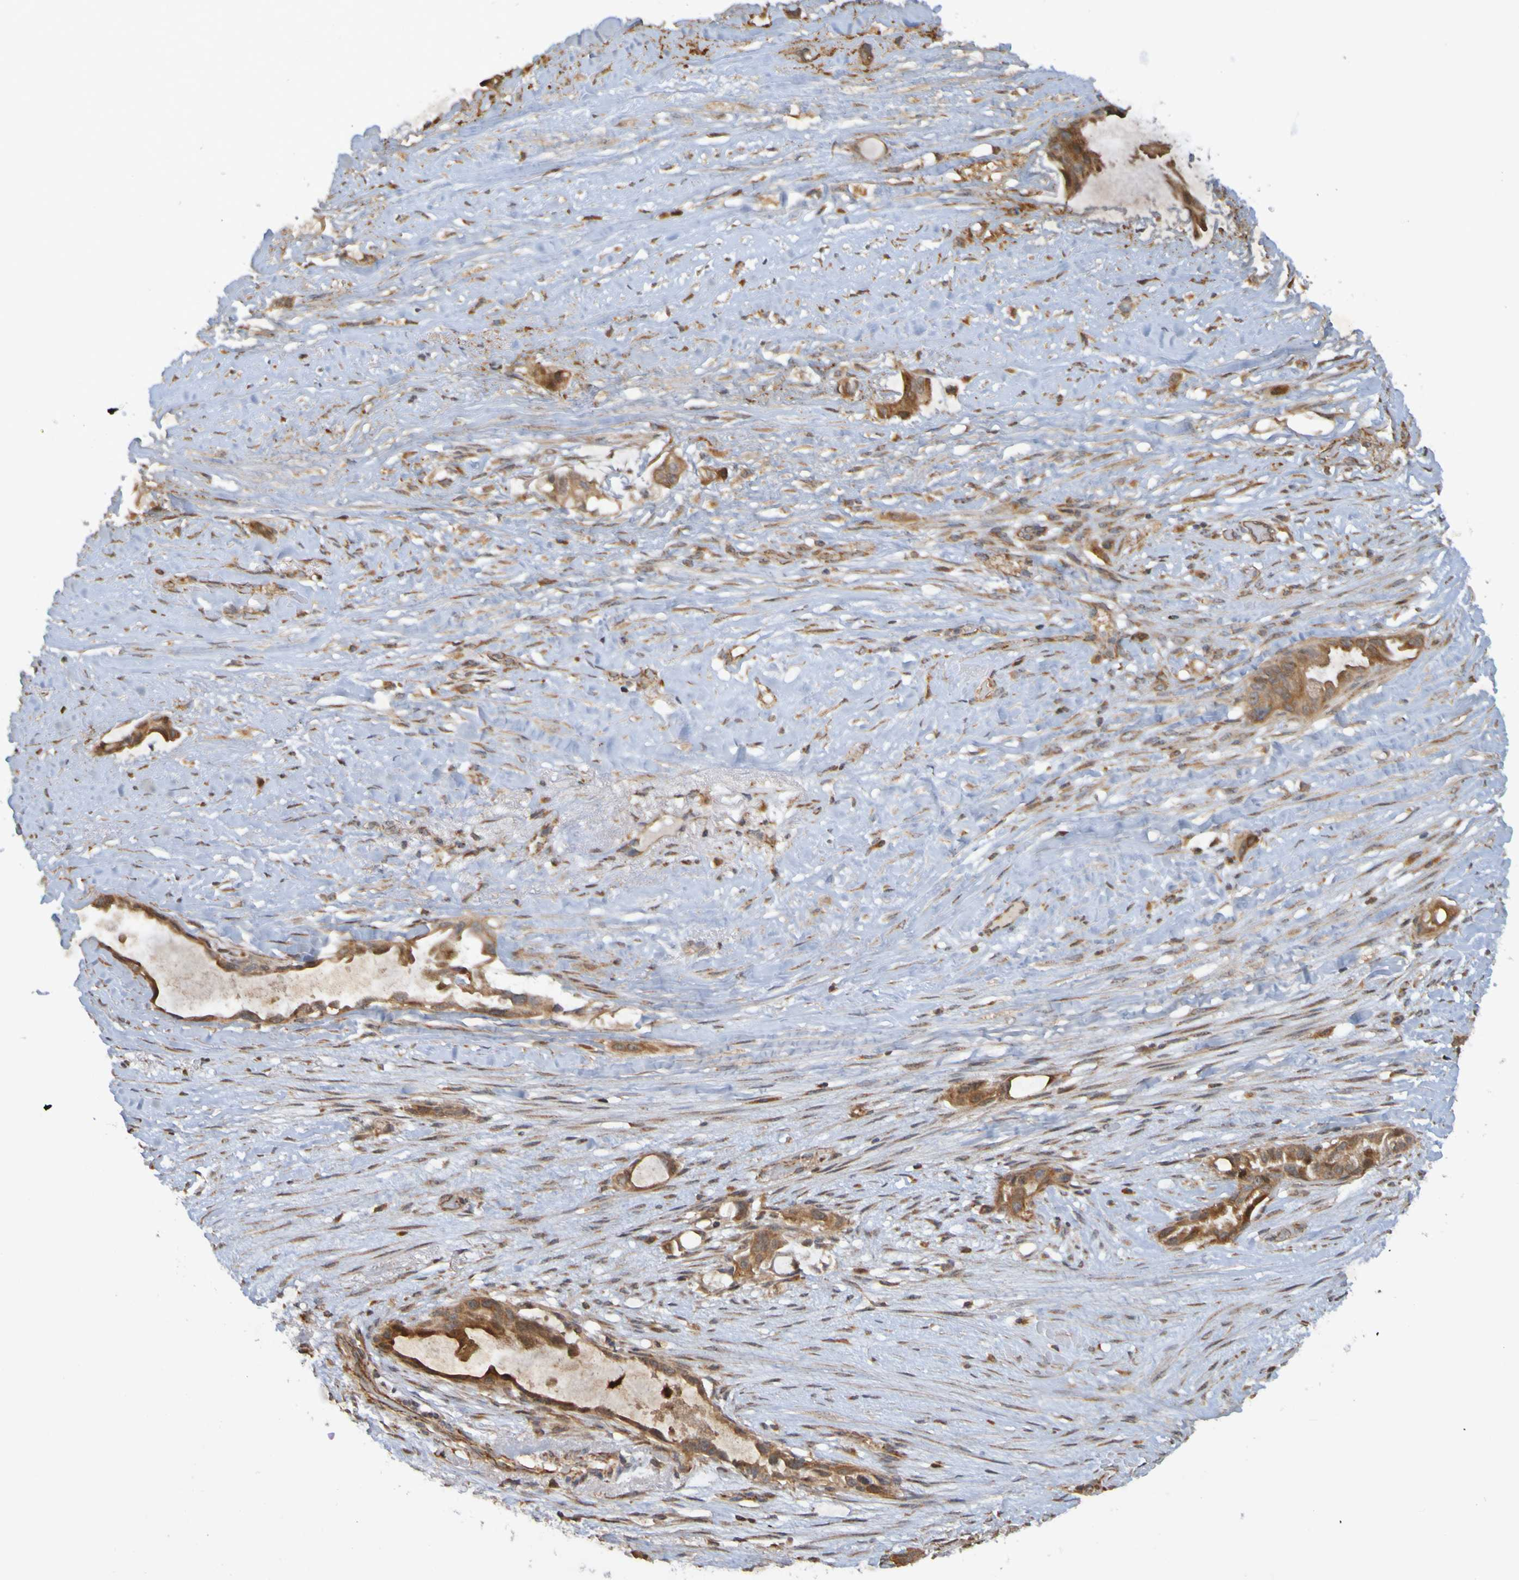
{"staining": {"intensity": "moderate", "quantity": ">75%", "location": "cytoplasmic/membranous"}, "tissue": "liver cancer", "cell_type": "Tumor cells", "image_type": "cancer", "snomed": [{"axis": "morphology", "description": "Cholangiocarcinoma"}, {"axis": "topography", "description": "Liver"}], "caption": "High-power microscopy captured an IHC image of liver cholangiocarcinoma, revealing moderate cytoplasmic/membranous staining in about >75% of tumor cells. The protein is stained brown, and the nuclei are stained in blue (DAB IHC with brightfield microscopy, high magnification).", "gene": "TMBIM1", "patient": {"sex": "female", "age": 65}}